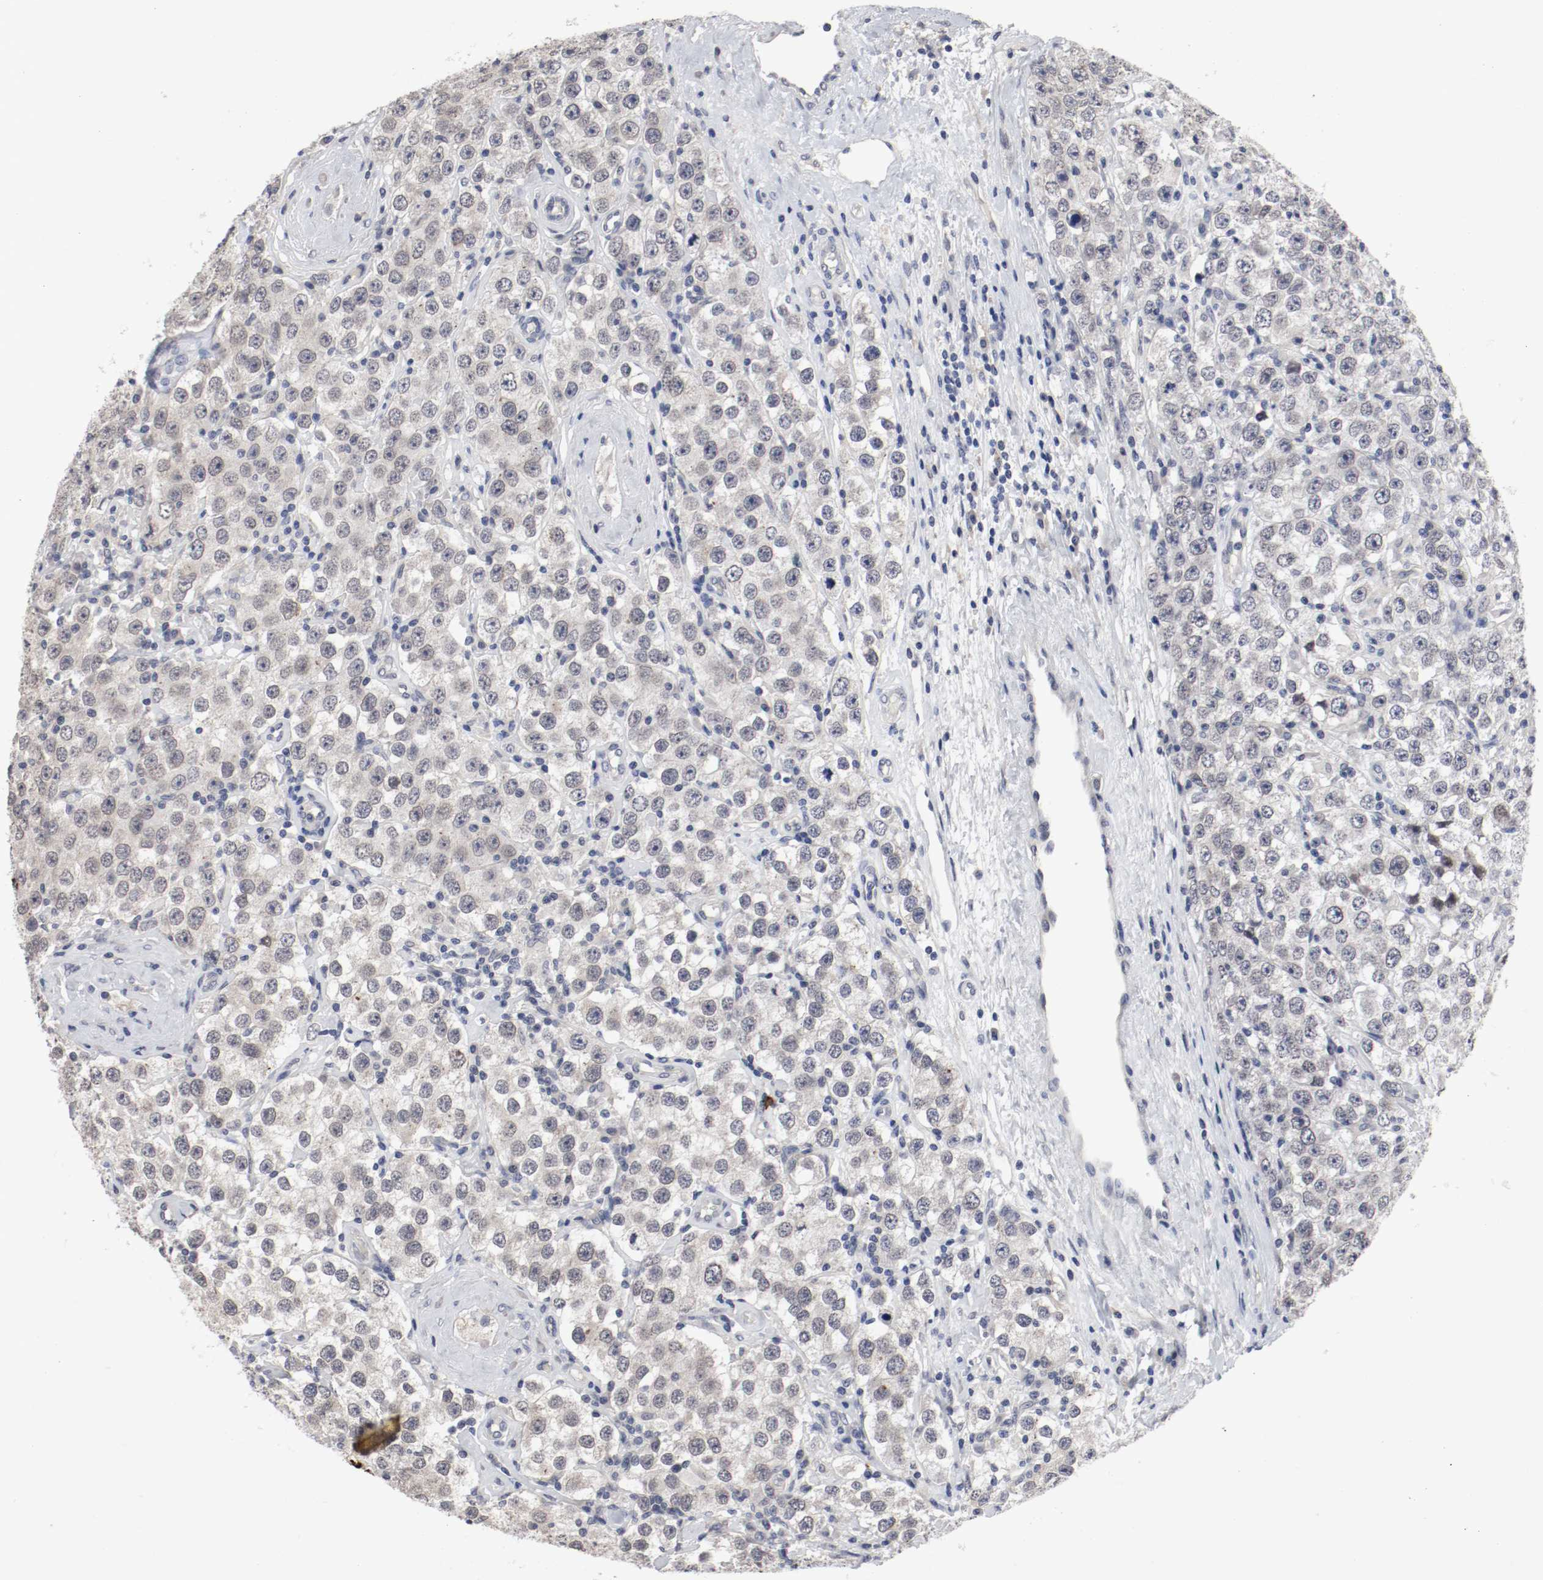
{"staining": {"intensity": "weak", "quantity": ">75%", "location": "nuclear"}, "tissue": "testis cancer", "cell_type": "Tumor cells", "image_type": "cancer", "snomed": [{"axis": "morphology", "description": "Seminoma, NOS"}, {"axis": "topography", "description": "Testis"}], "caption": "A low amount of weak nuclear expression is seen in approximately >75% of tumor cells in testis seminoma tissue.", "gene": "CEBPE", "patient": {"sex": "male", "age": 52}}